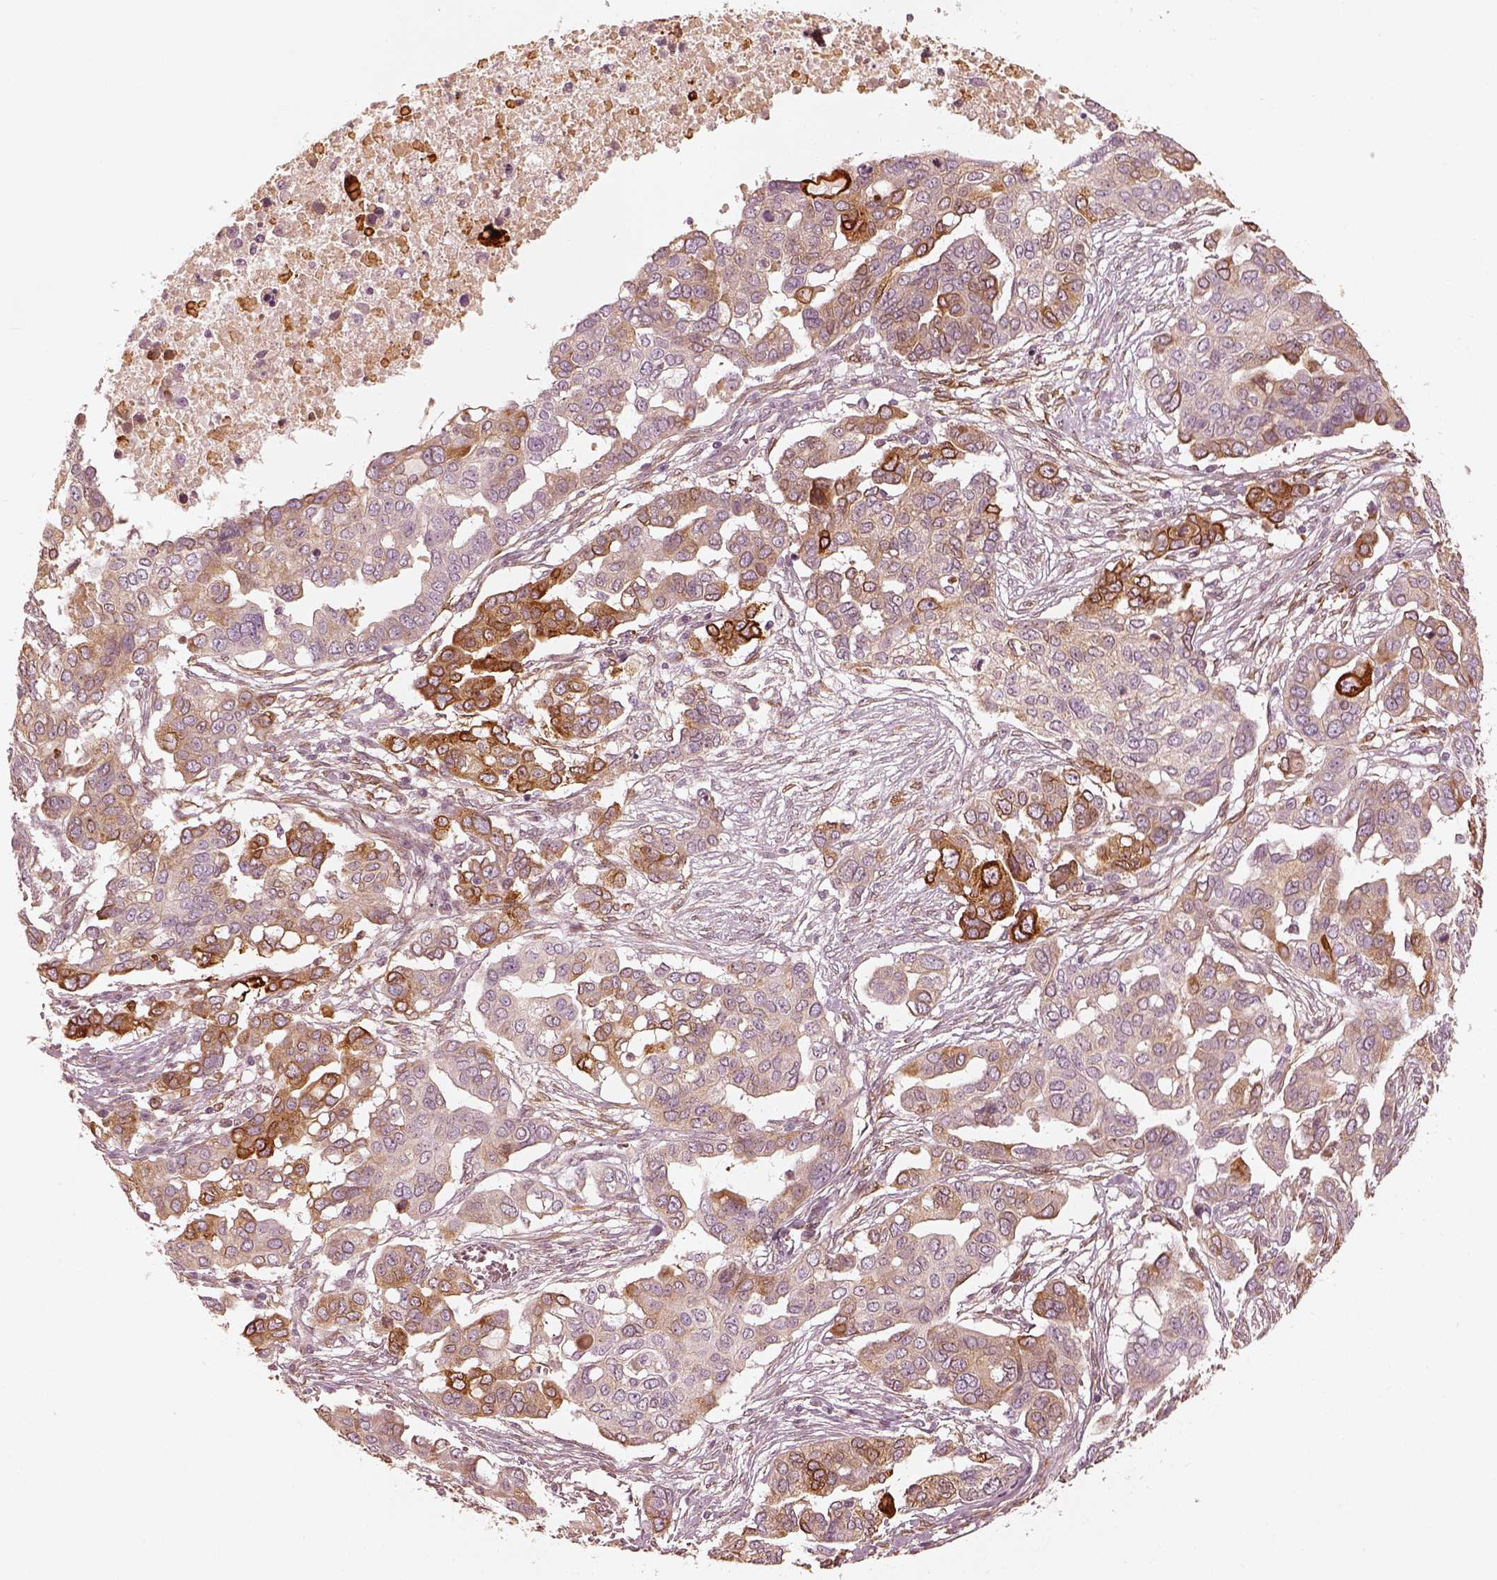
{"staining": {"intensity": "strong", "quantity": "<25%", "location": "cytoplasmic/membranous"}, "tissue": "ovarian cancer", "cell_type": "Tumor cells", "image_type": "cancer", "snomed": [{"axis": "morphology", "description": "Carcinoma, endometroid"}, {"axis": "topography", "description": "Ovary"}], "caption": "This image shows immunohistochemistry (IHC) staining of endometroid carcinoma (ovarian), with medium strong cytoplasmic/membranous expression in about <25% of tumor cells.", "gene": "WLS", "patient": {"sex": "female", "age": 78}}